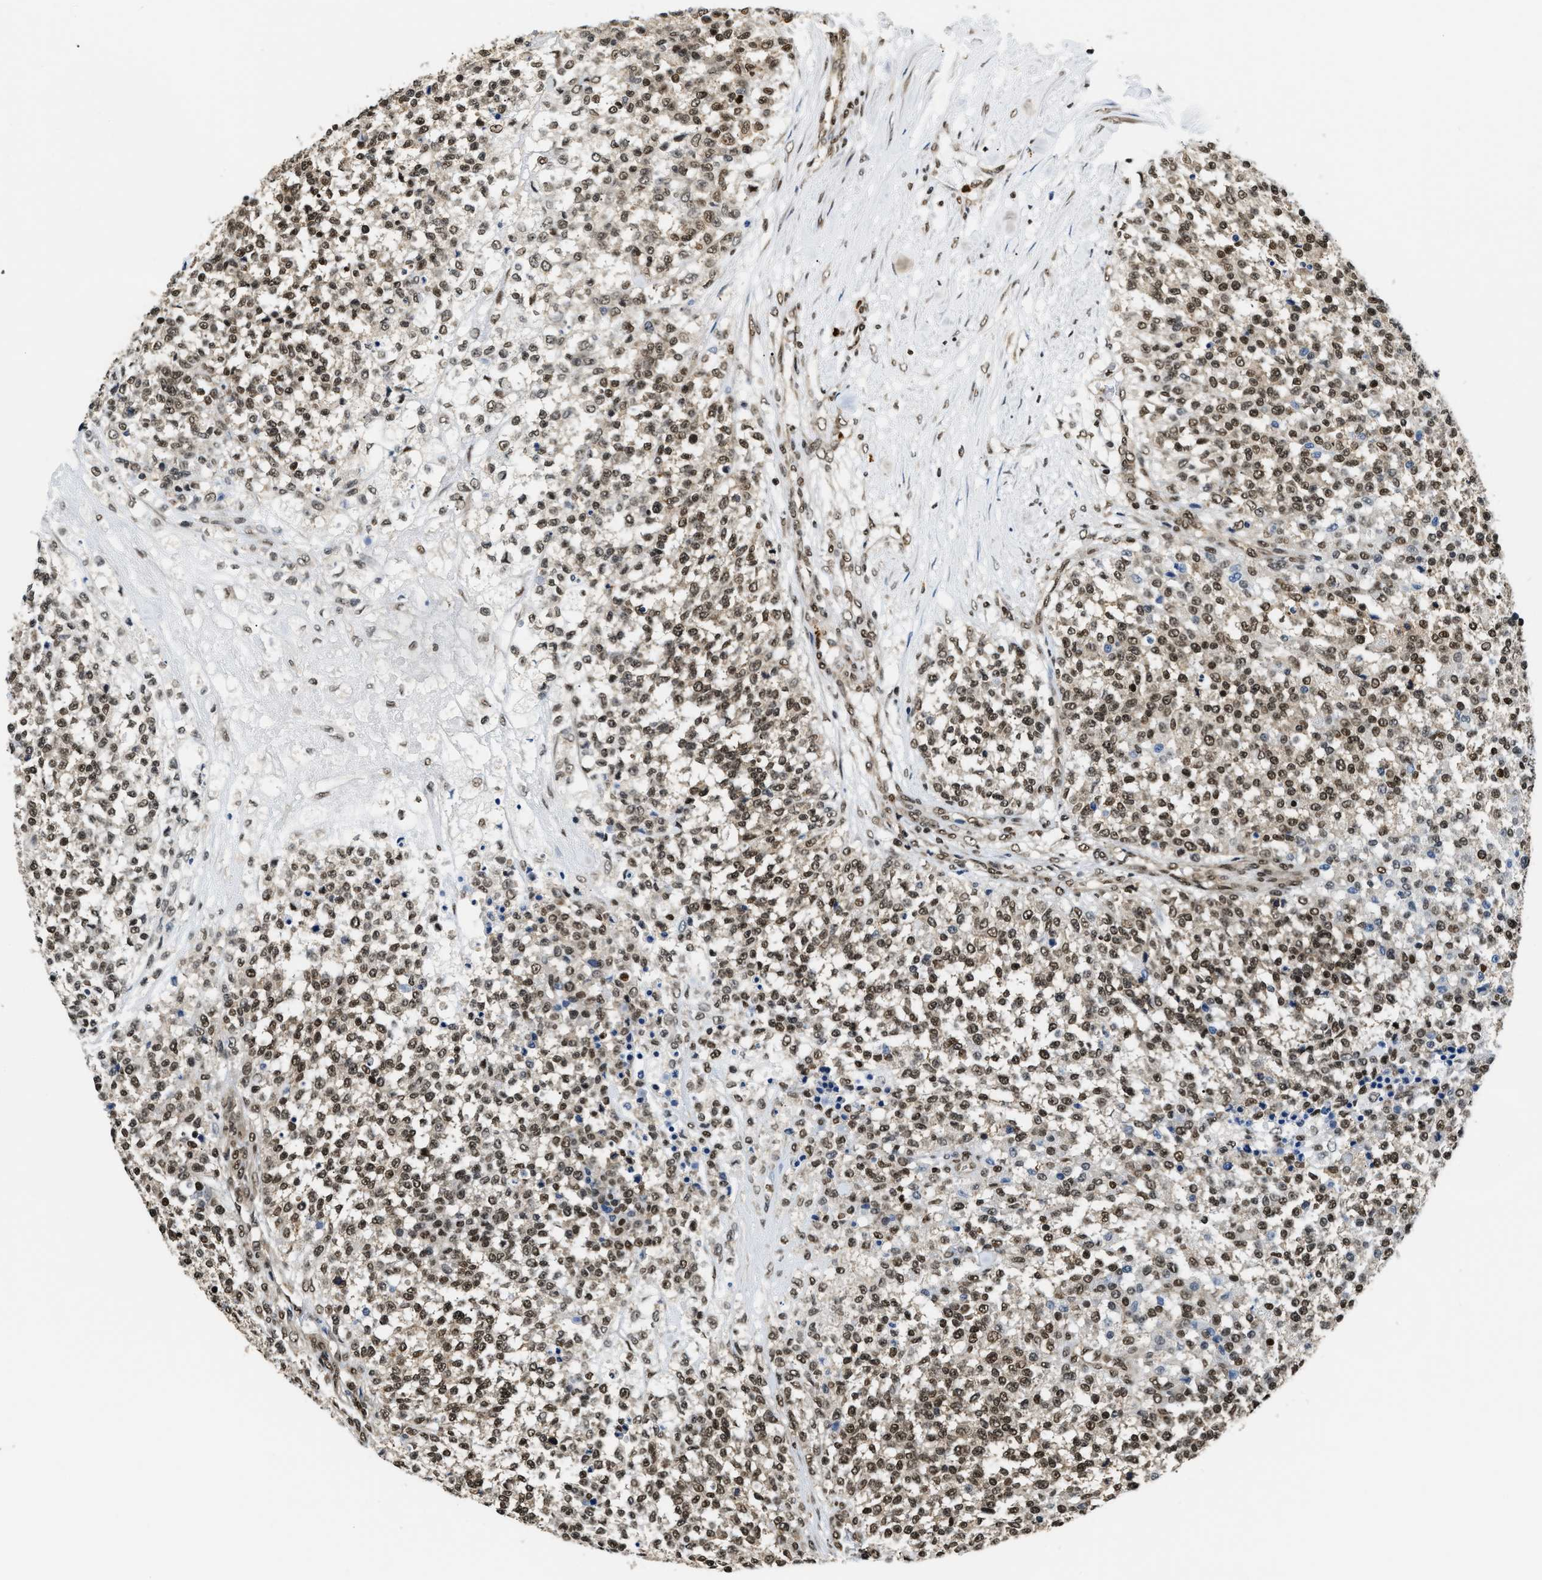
{"staining": {"intensity": "moderate", "quantity": ">75%", "location": "nuclear"}, "tissue": "testis cancer", "cell_type": "Tumor cells", "image_type": "cancer", "snomed": [{"axis": "morphology", "description": "Seminoma, NOS"}, {"axis": "topography", "description": "Testis"}], "caption": "Protein staining of testis seminoma tissue reveals moderate nuclear expression in approximately >75% of tumor cells.", "gene": "CCNDBP1", "patient": {"sex": "male", "age": 59}}